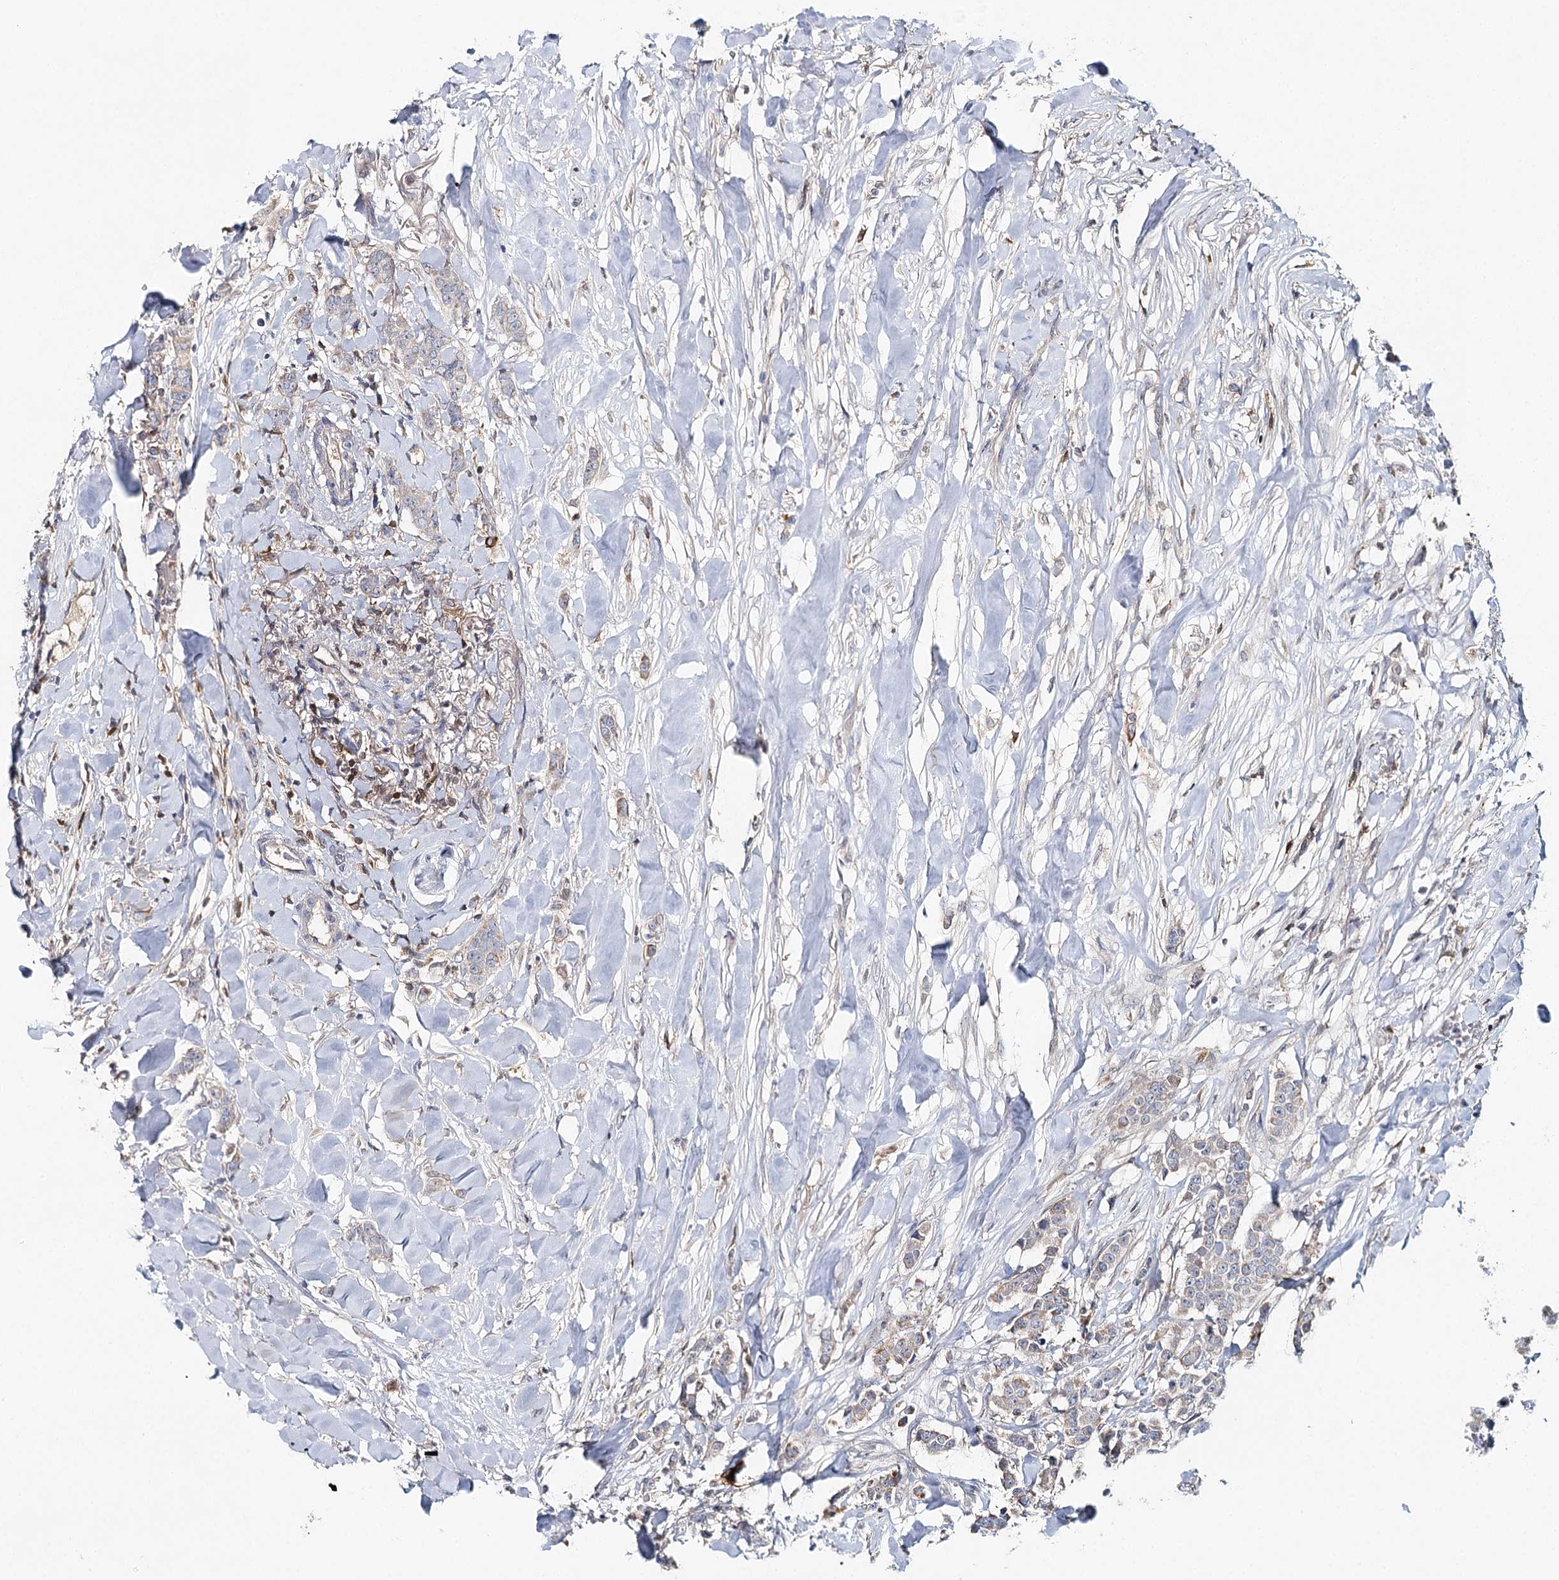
{"staining": {"intensity": "negative", "quantity": "none", "location": "none"}, "tissue": "breast cancer", "cell_type": "Tumor cells", "image_type": "cancer", "snomed": [{"axis": "morphology", "description": "Duct carcinoma"}, {"axis": "topography", "description": "Breast"}], "caption": "This is an IHC micrograph of human breast cancer. There is no positivity in tumor cells.", "gene": "SLC41A2", "patient": {"sex": "female", "age": 40}}